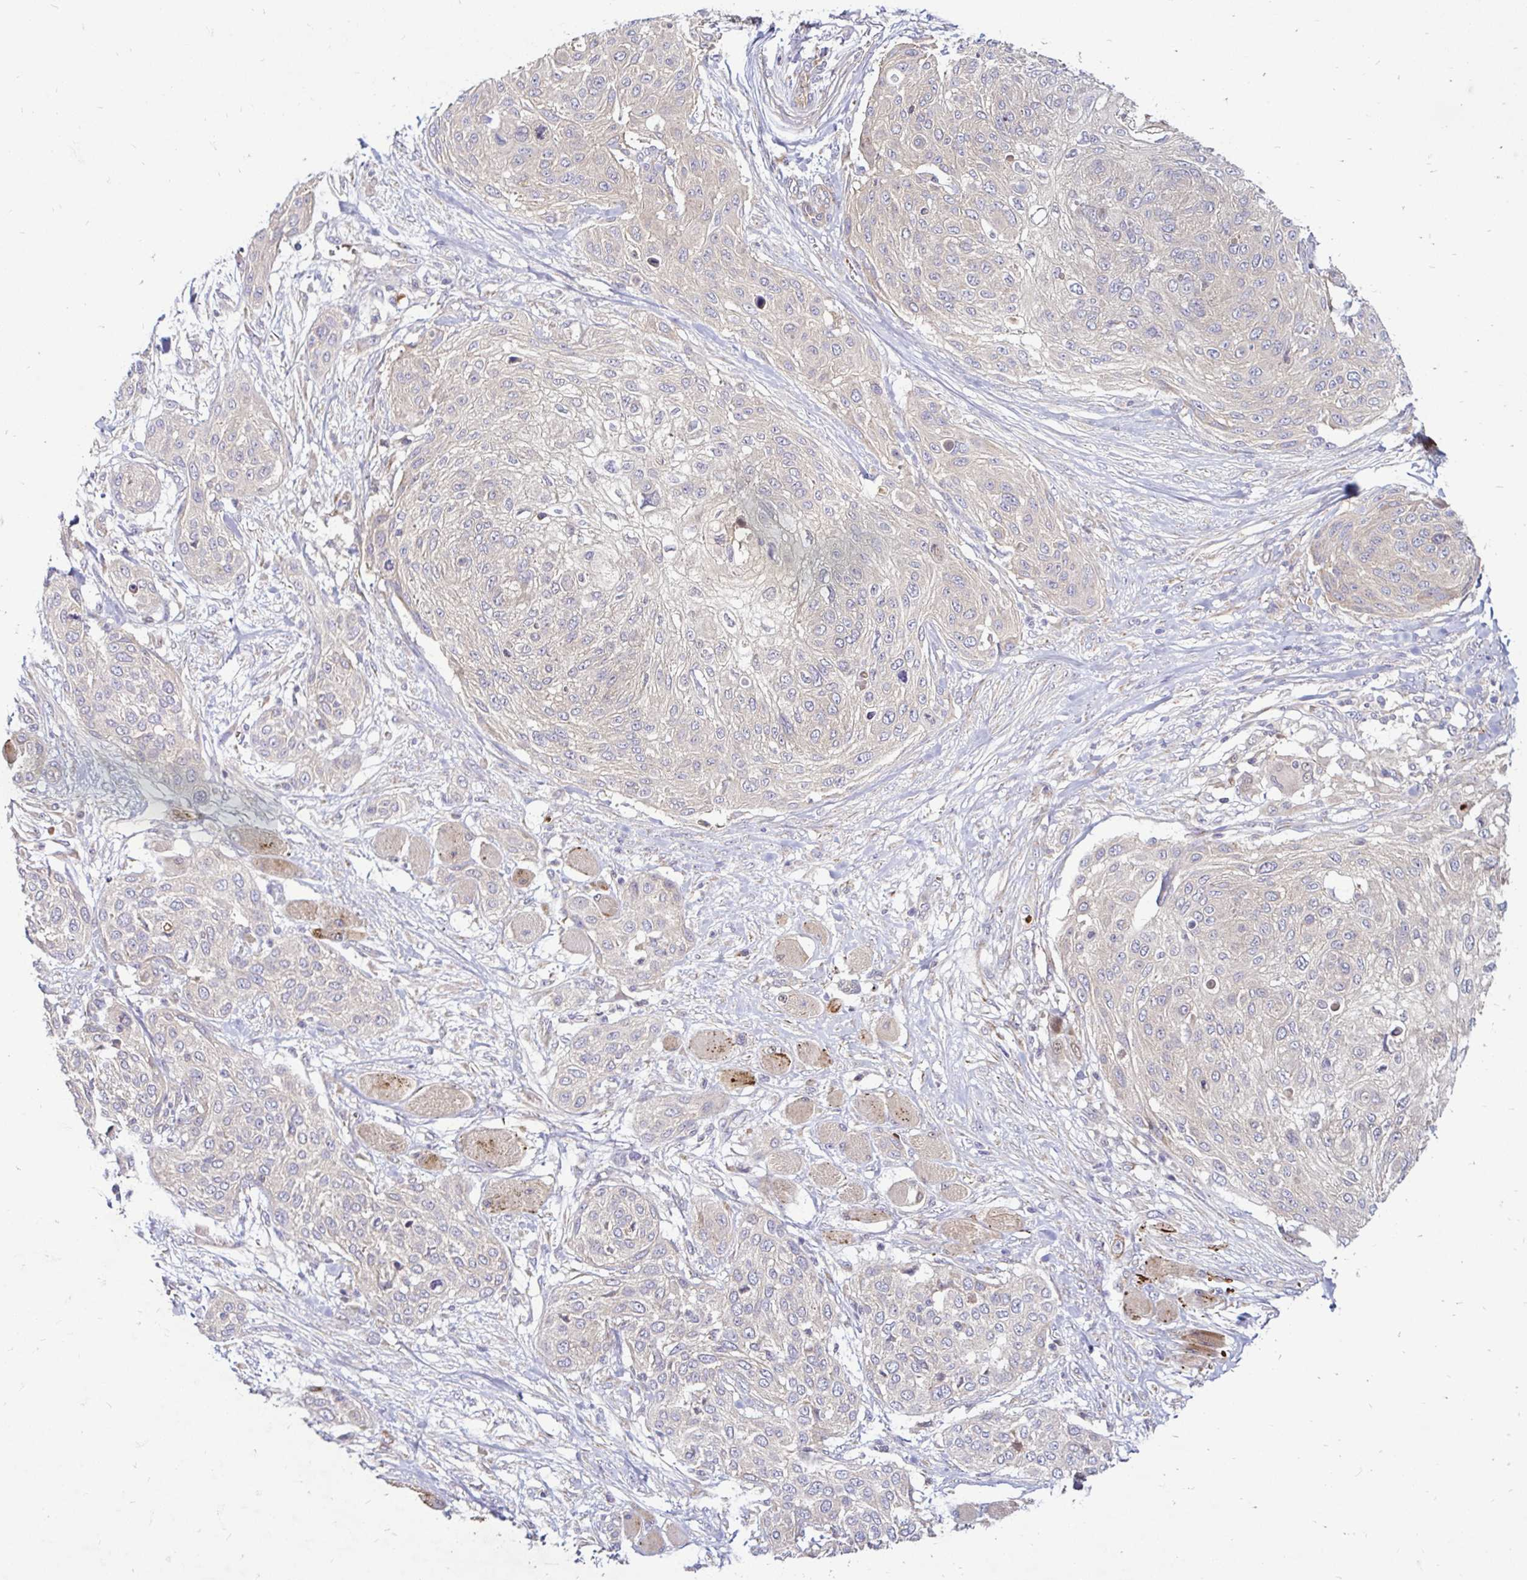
{"staining": {"intensity": "negative", "quantity": "none", "location": "none"}, "tissue": "skin cancer", "cell_type": "Tumor cells", "image_type": "cancer", "snomed": [{"axis": "morphology", "description": "Squamous cell carcinoma, NOS"}, {"axis": "topography", "description": "Skin"}], "caption": "Skin cancer (squamous cell carcinoma) was stained to show a protein in brown. There is no significant positivity in tumor cells.", "gene": "ARHGEF37", "patient": {"sex": "female", "age": 87}}